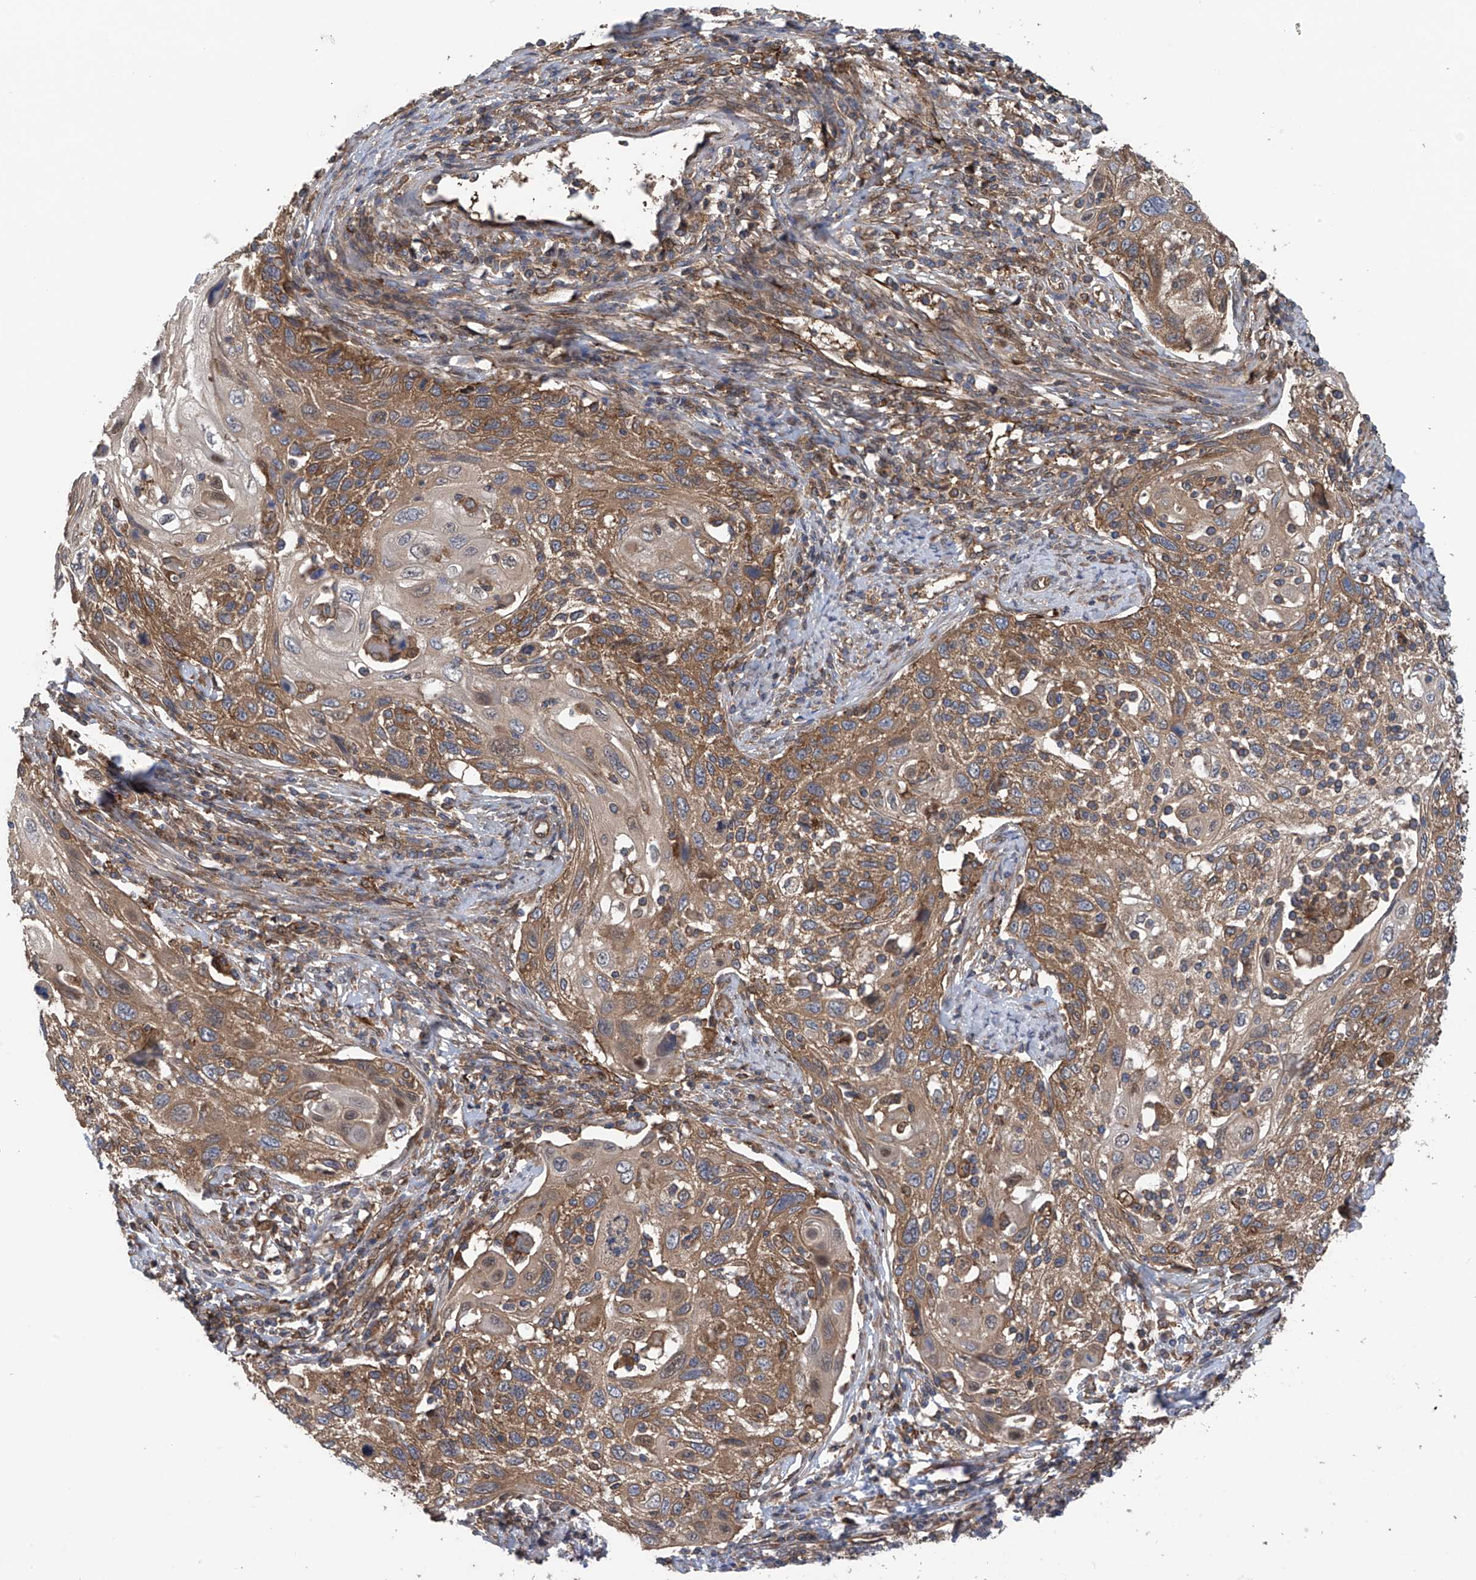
{"staining": {"intensity": "moderate", "quantity": ">75%", "location": "cytoplasmic/membranous"}, "tissue": "cervical cancer", "cell_type": "Tumor cells", "image_type": "cancer", "snomed": [{"axis": "morphology", "description": "Squamous cell carcinoma, NOS"}, {"axis": "topography", "description": "Cervix"}], "caption": "Squamous cell carcinoma (cervical) stained with a protein marker exhibits moderate staining in tumor cells.", "gene": "CHPF", "patient": {"sex": "female", "age": 70}}